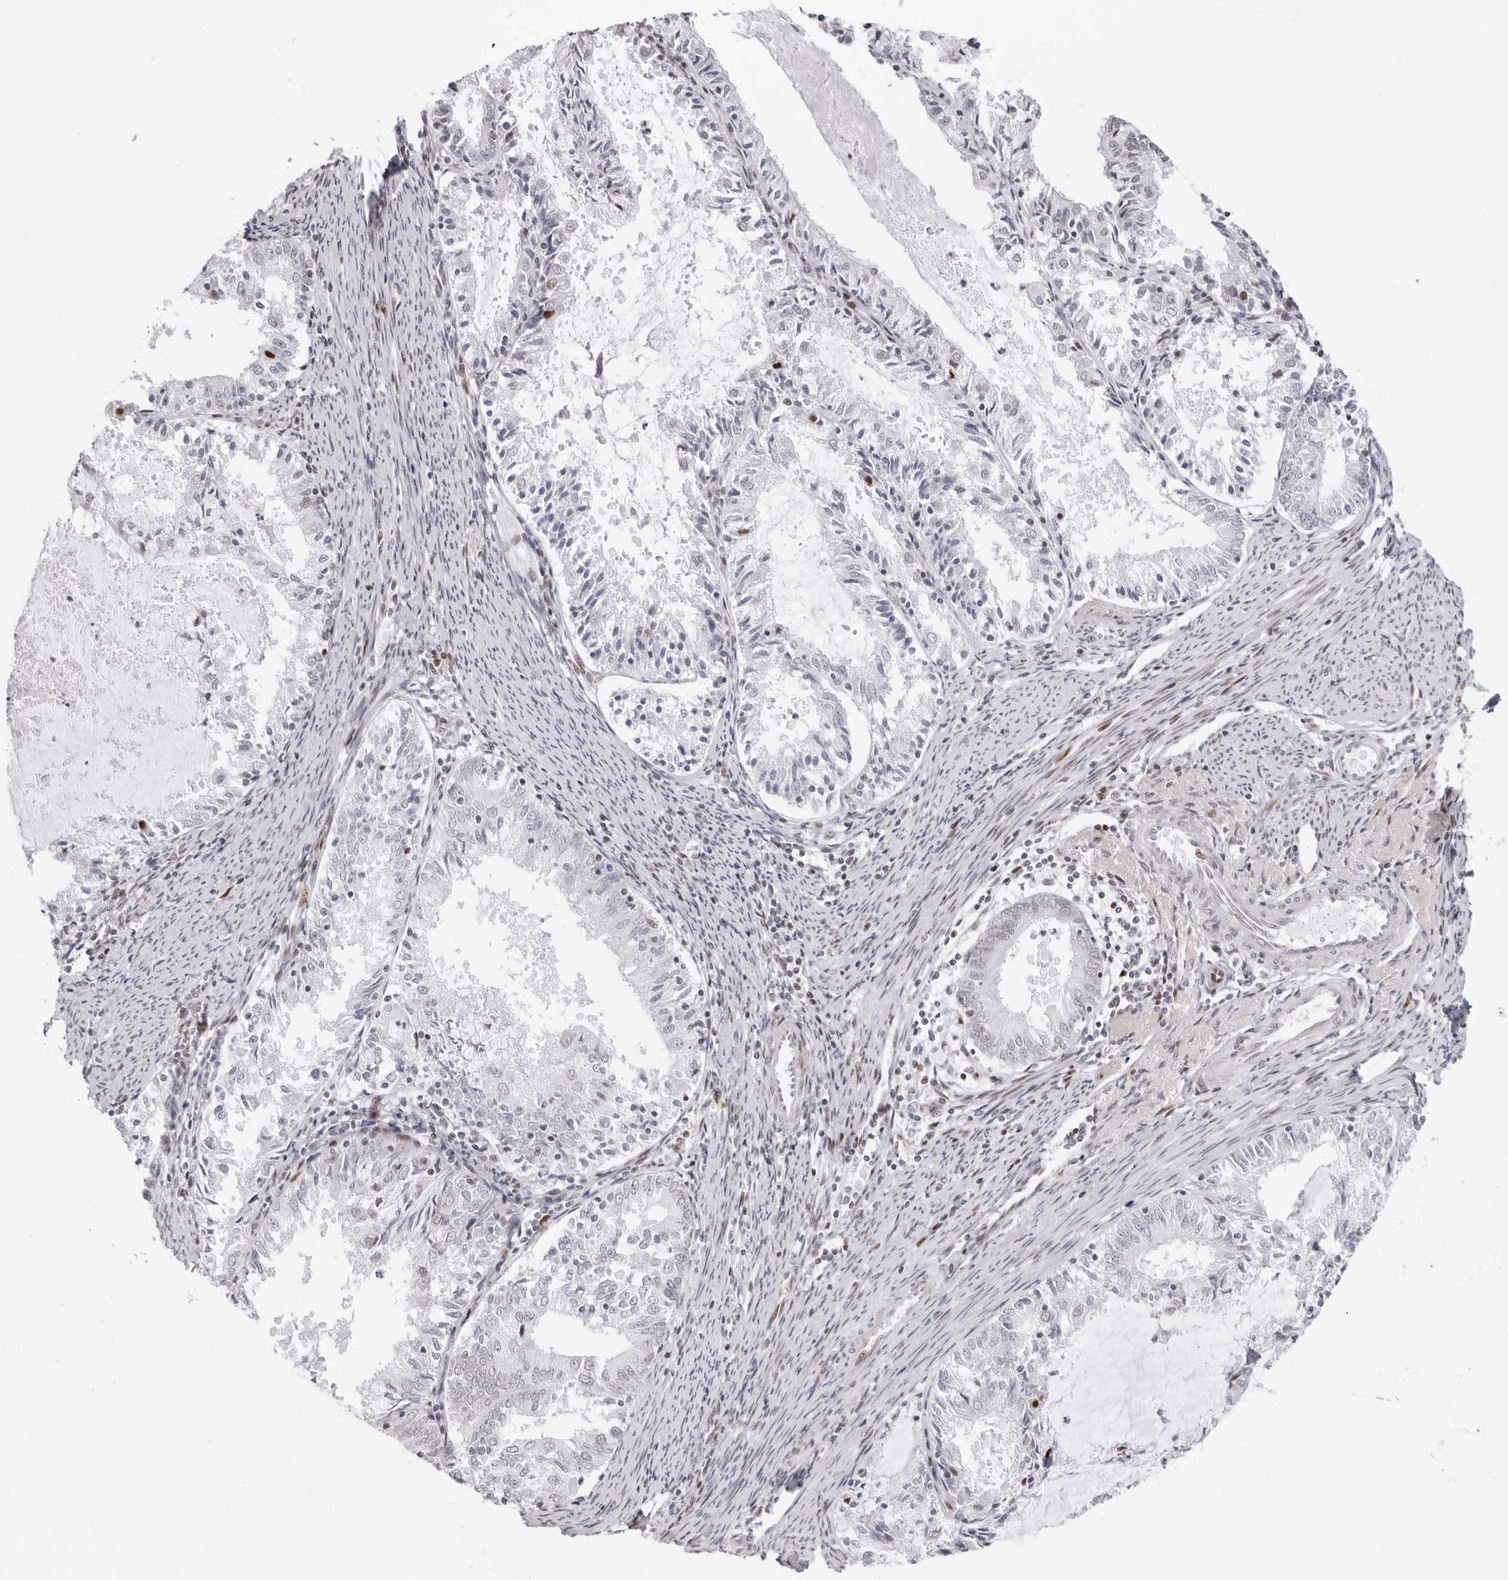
{"staining": {"intensity": "negative", "quantity": "none", "location": "none"}, "tissue": "endometrial cancer", "cell_type": "Tumor cells", "image_type": "cancer", "snomed": [{"axis": "morphology", "description": "Adenocarcinoma, NOS"}, {"axis": "topography", "description": "Endometrium"}], "caption": "This photomicrograph is of endometrial cancer (adenocarcinoma) stained with immunohistochemistry (IHC) to label a protein in brown with the nuclei are counter-stained blue. There is no staining in tumor cells. (DAB immunohistochemistry visualized using brightfield microscopy, high magnification).", "gene": "NTPCR", "patient": {"sex": "female", "age": 57}}